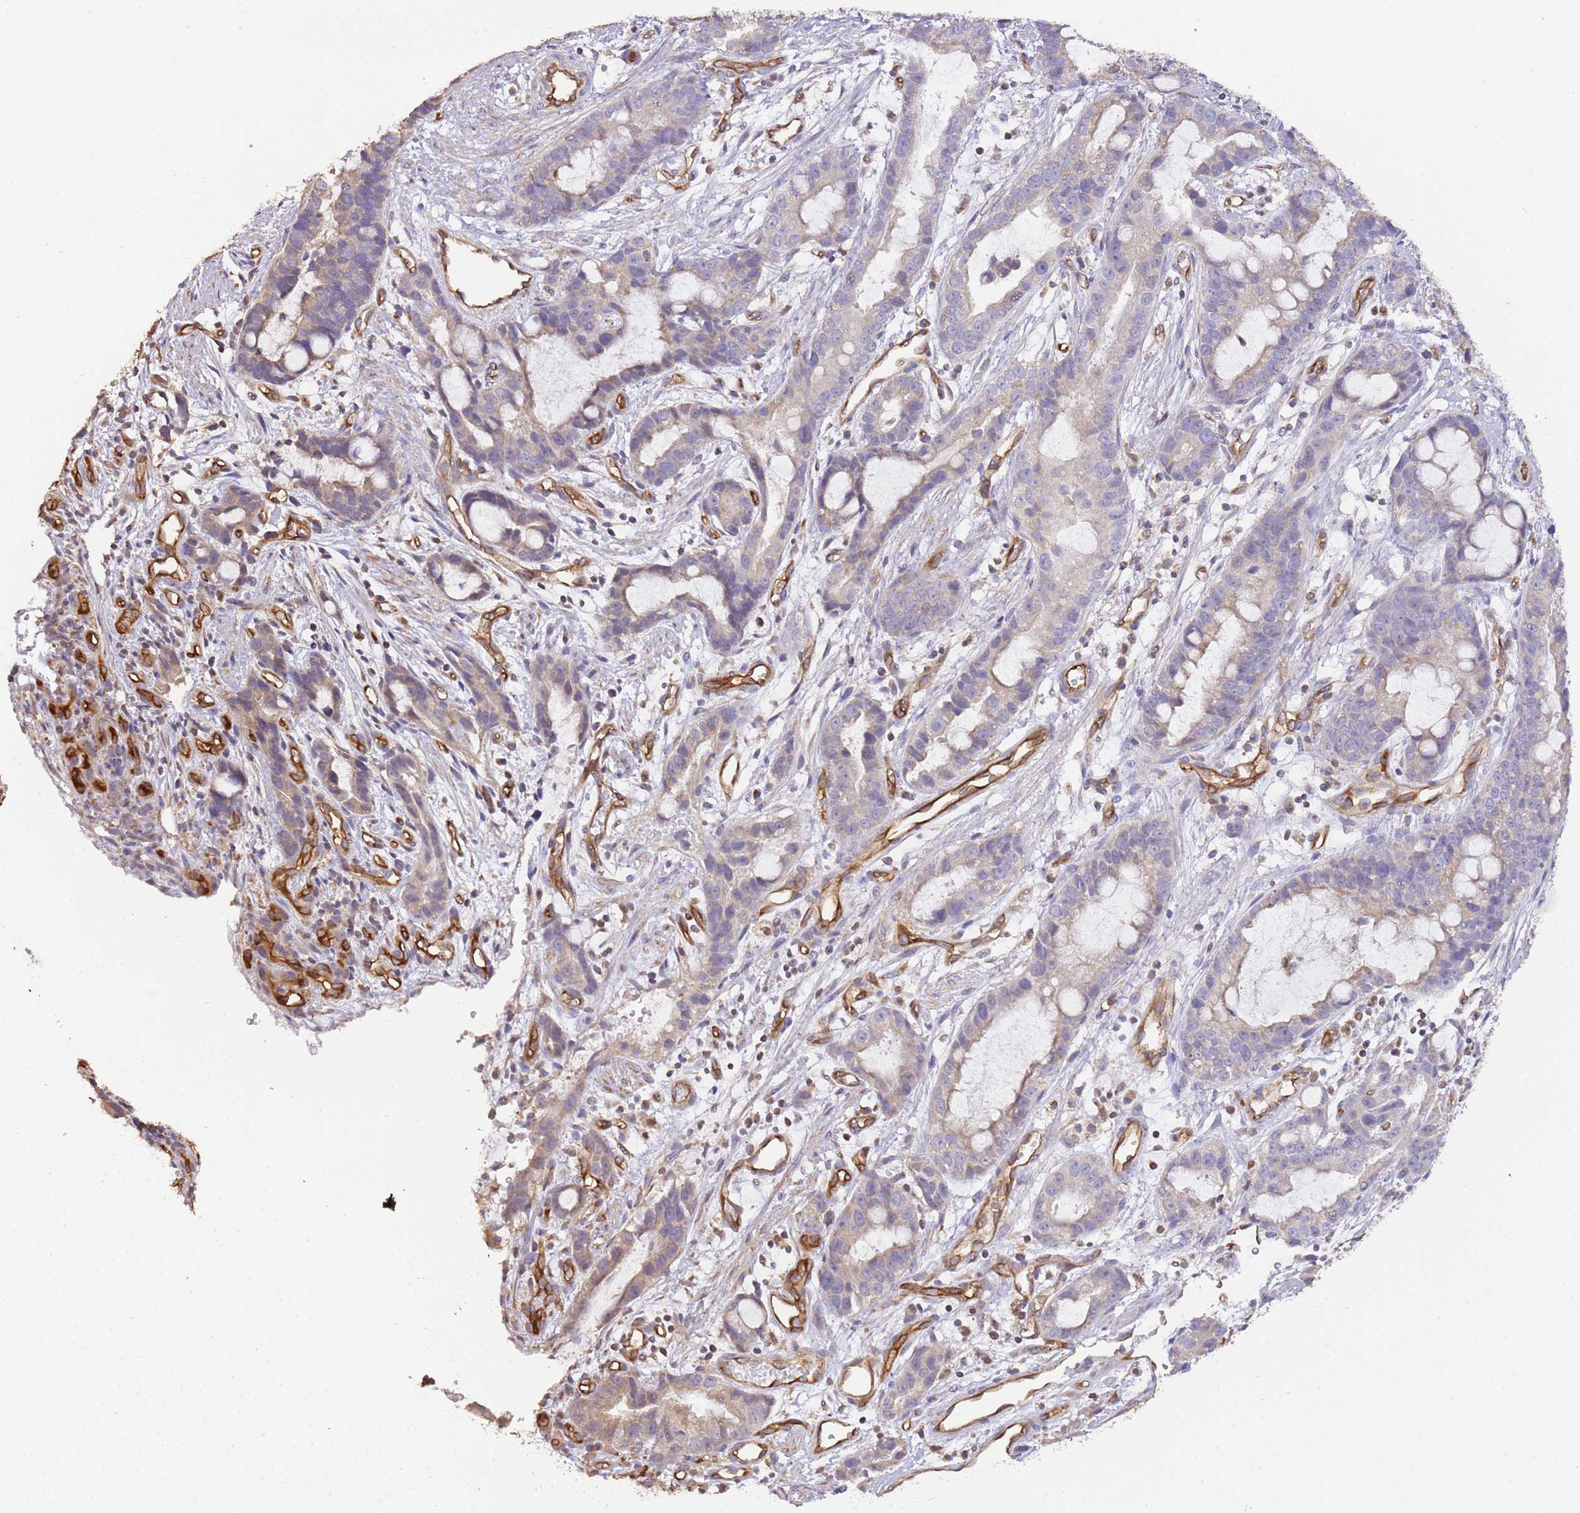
{"staining": {"intensity": "moderate", "quantity": "<25%", "location": "cytoplasmic/membranous"}, "tissue": "stomach cancer", "cell_type": "Tumor cells", "image_type": "cancer", "snomed": [{"axis": "morphology", "description": "Adenocarcinoma, NOS"}, {"axis": "topography", "description": "Stomach"}], "caption": "Protein expression analysis of stomach cancer (adenocarcinoma) shows moderate cytoplasmic/membranous expression in about <25% of tumor cells.", "gene": "DOCK9", "patient": {"sex": "male", "age": 55}}